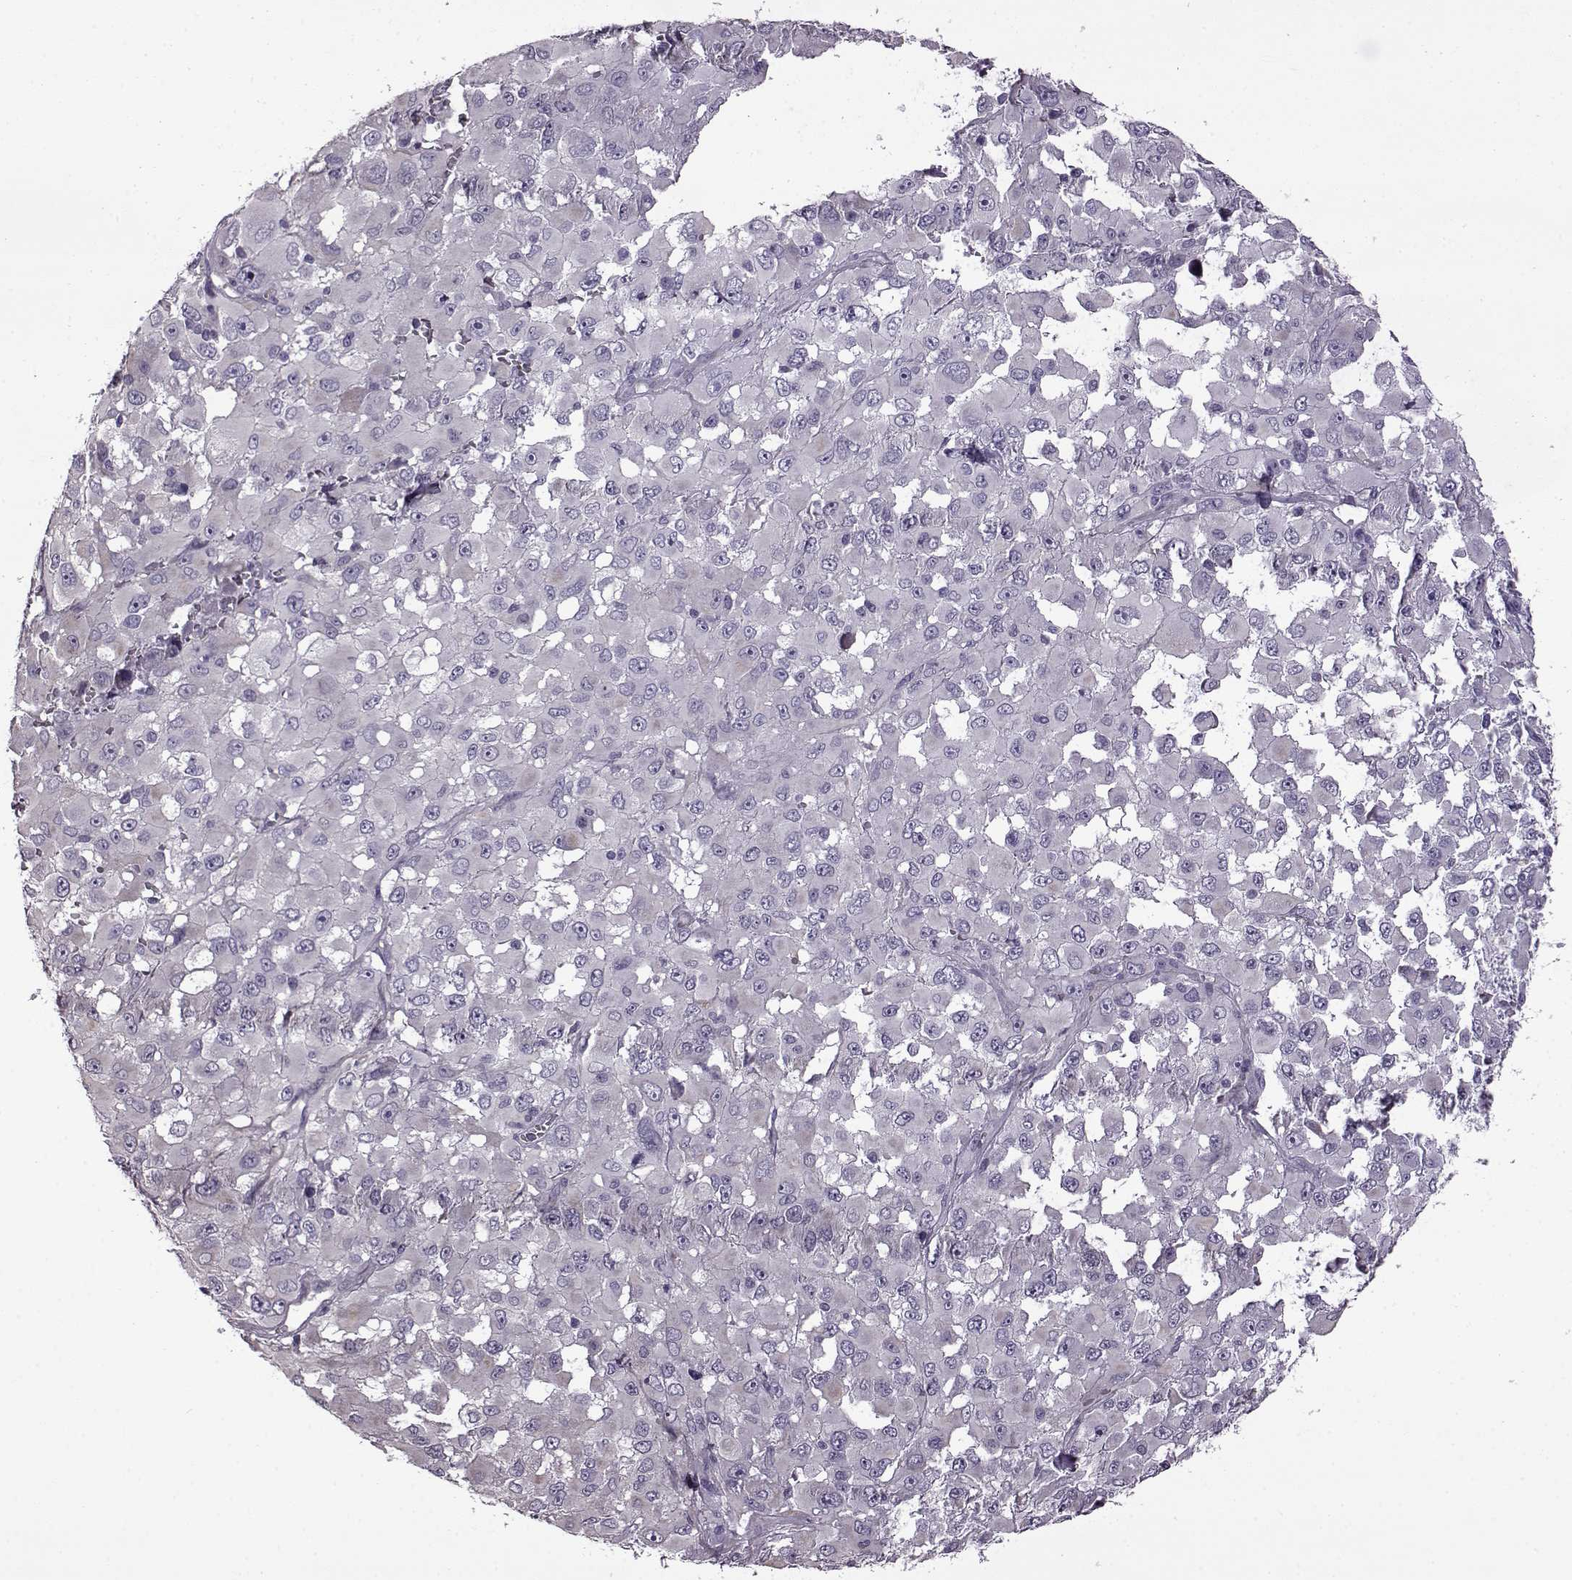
{"staining": {"intensity": "negative", "quantity": "none", "location": "none"}, "tissue": "melanoma", "cell_type": "Tumor cells", "image_type": "cancer", "snomed": [{"axis": "morphology", "description": "Malignant melanoma, Metastatic site"}, {"axis": "topography", "description": "Lymph node"}], "caption": "IHC histopathology image of human malignant melanoma (metastatic site) stained for a protein (brown), which displays no positivity in tumor cells. (Brightfield microscopy of DAB immunohistochemistry (IHC) at high magnification).", "gene": "EDDM3B", "patient": {"sex": "male", "age": 50}}